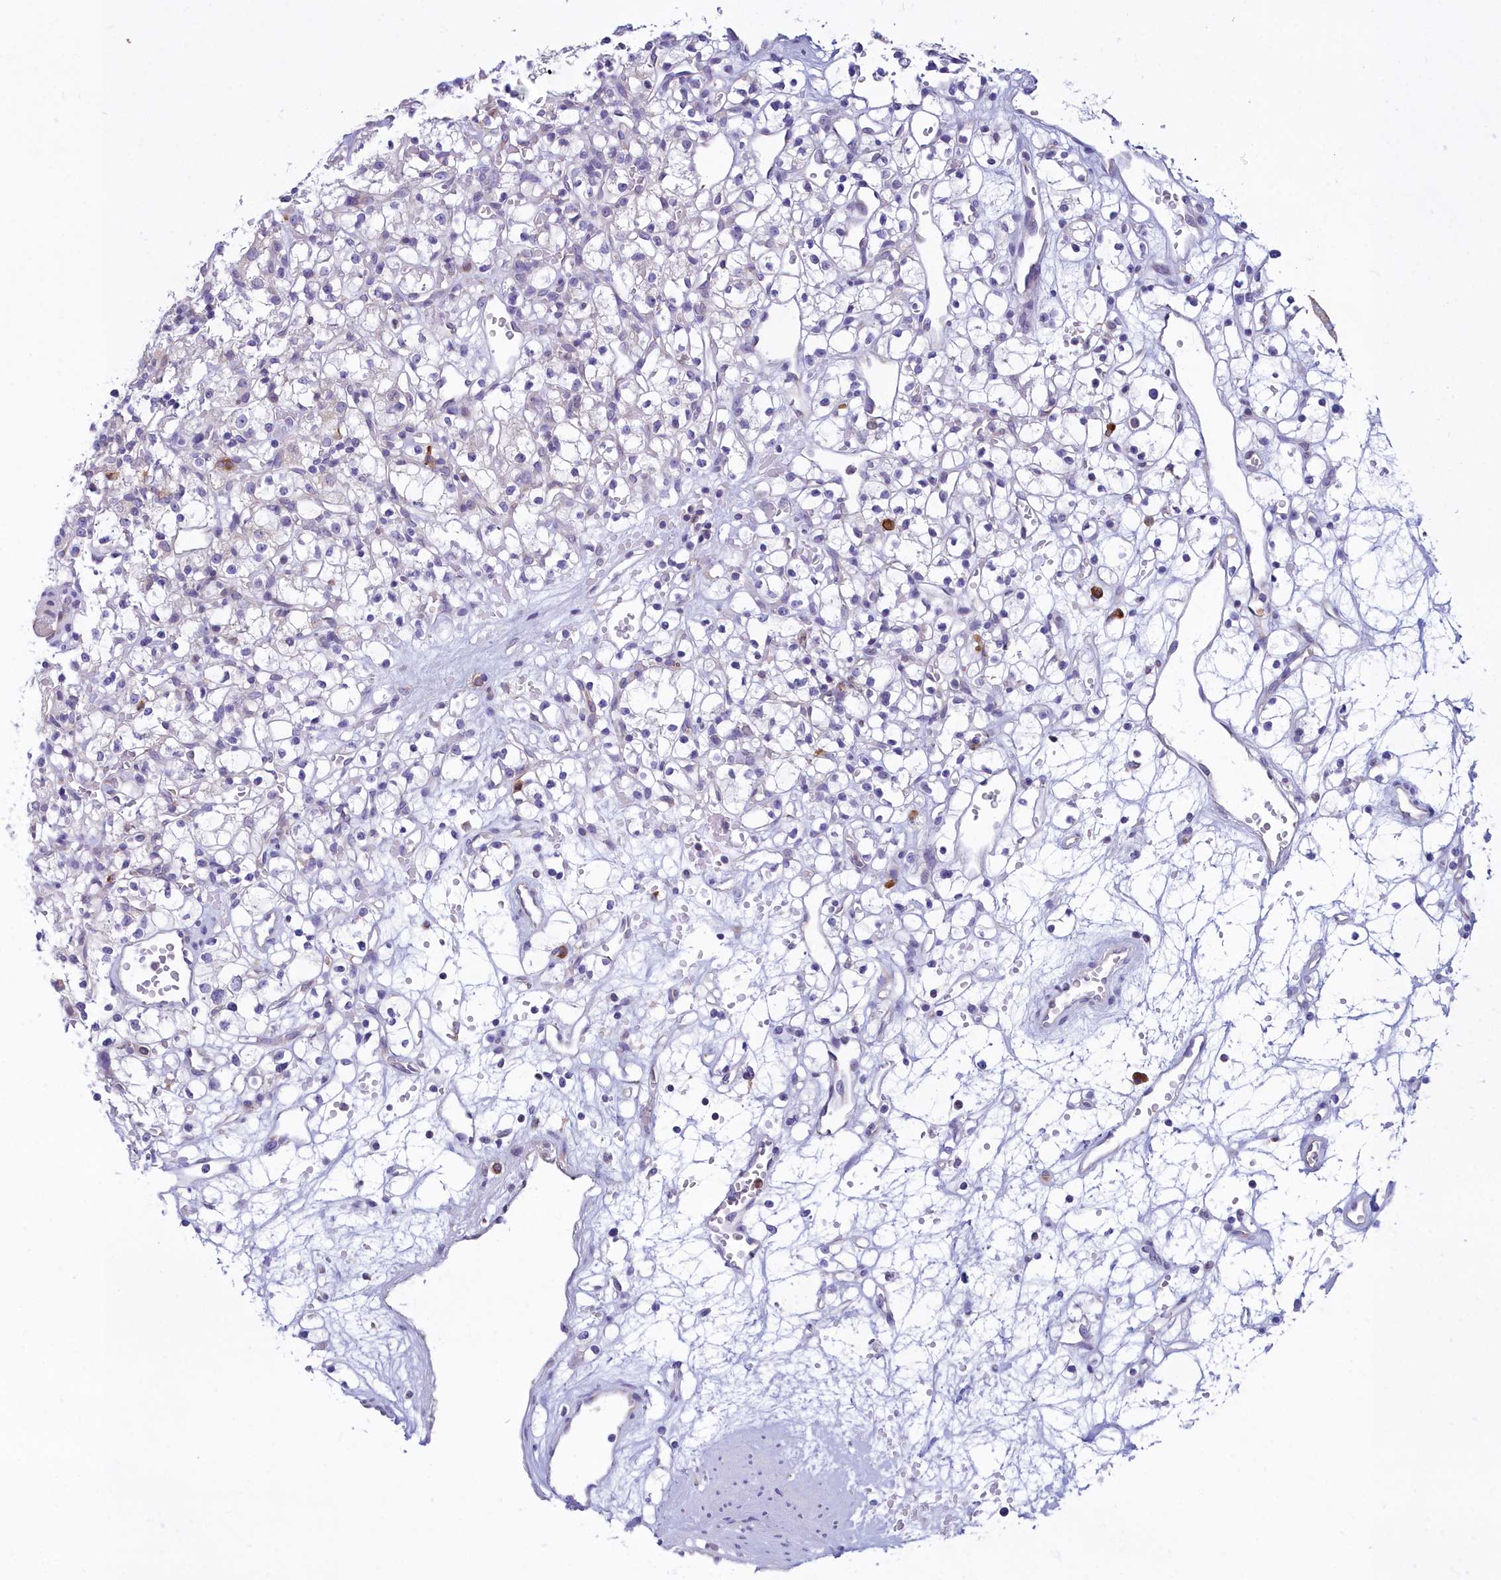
{"staining": {"intensity": "negative", "quantity": "none", "location": "none"}, "tissue": "renal cancer", "cell_type": "Tumor cells", "image_type": "cancer", "snomed": [{"axis": "morphology", "description": "Adenocarcinoma, NOS"}, {"axis": "topography", "description": "Kidney"}], "caption": "Protein analysis of renal cancer demonstrates no significant positivity in tumor cells. (Immunohistochemistry, brightfield microscopy, high magnification).", "gene": "HM13", "patient": {"sex": "female", "age": 59}}